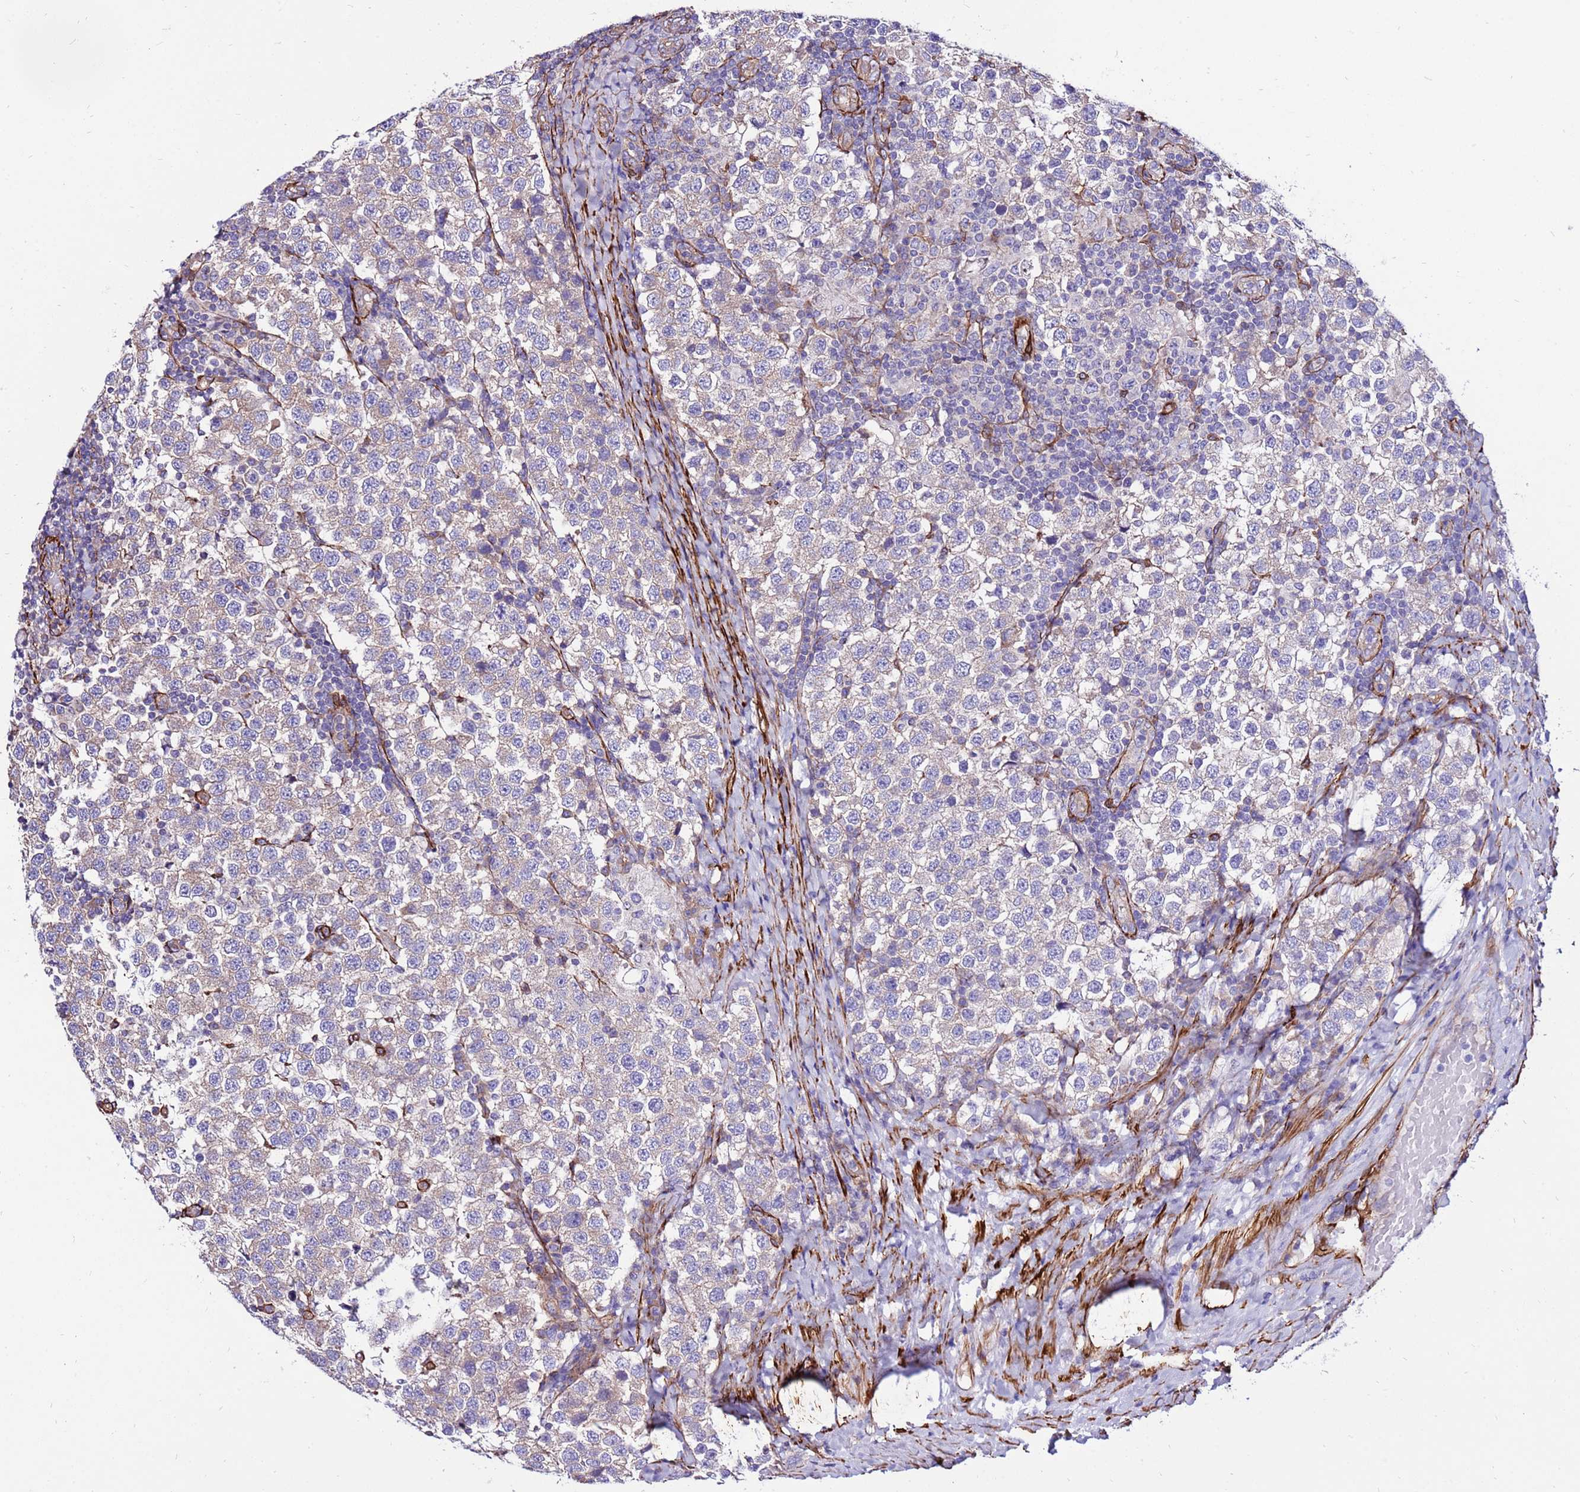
{"staining": {"intensity": "negative", "quantity": "none", "location": "none"}, "tissue": "testis cancer", "cell_type": "Tumor cells", "image_type": "cancer", "snomed": [{"axis": "morphology", "description": "Seminoma, NOS"}, {"axis": "topography", "description": "Testis"}], "caption": "Immunohistochemistry photomicrograph of human testis cancer (seminoma) stained for a protein (brown), which demonstrates no staining in tumor cells. Nuclei are stained in blue.", "gene": "EI24", "patient": {"sex": "male", "age": 34}}